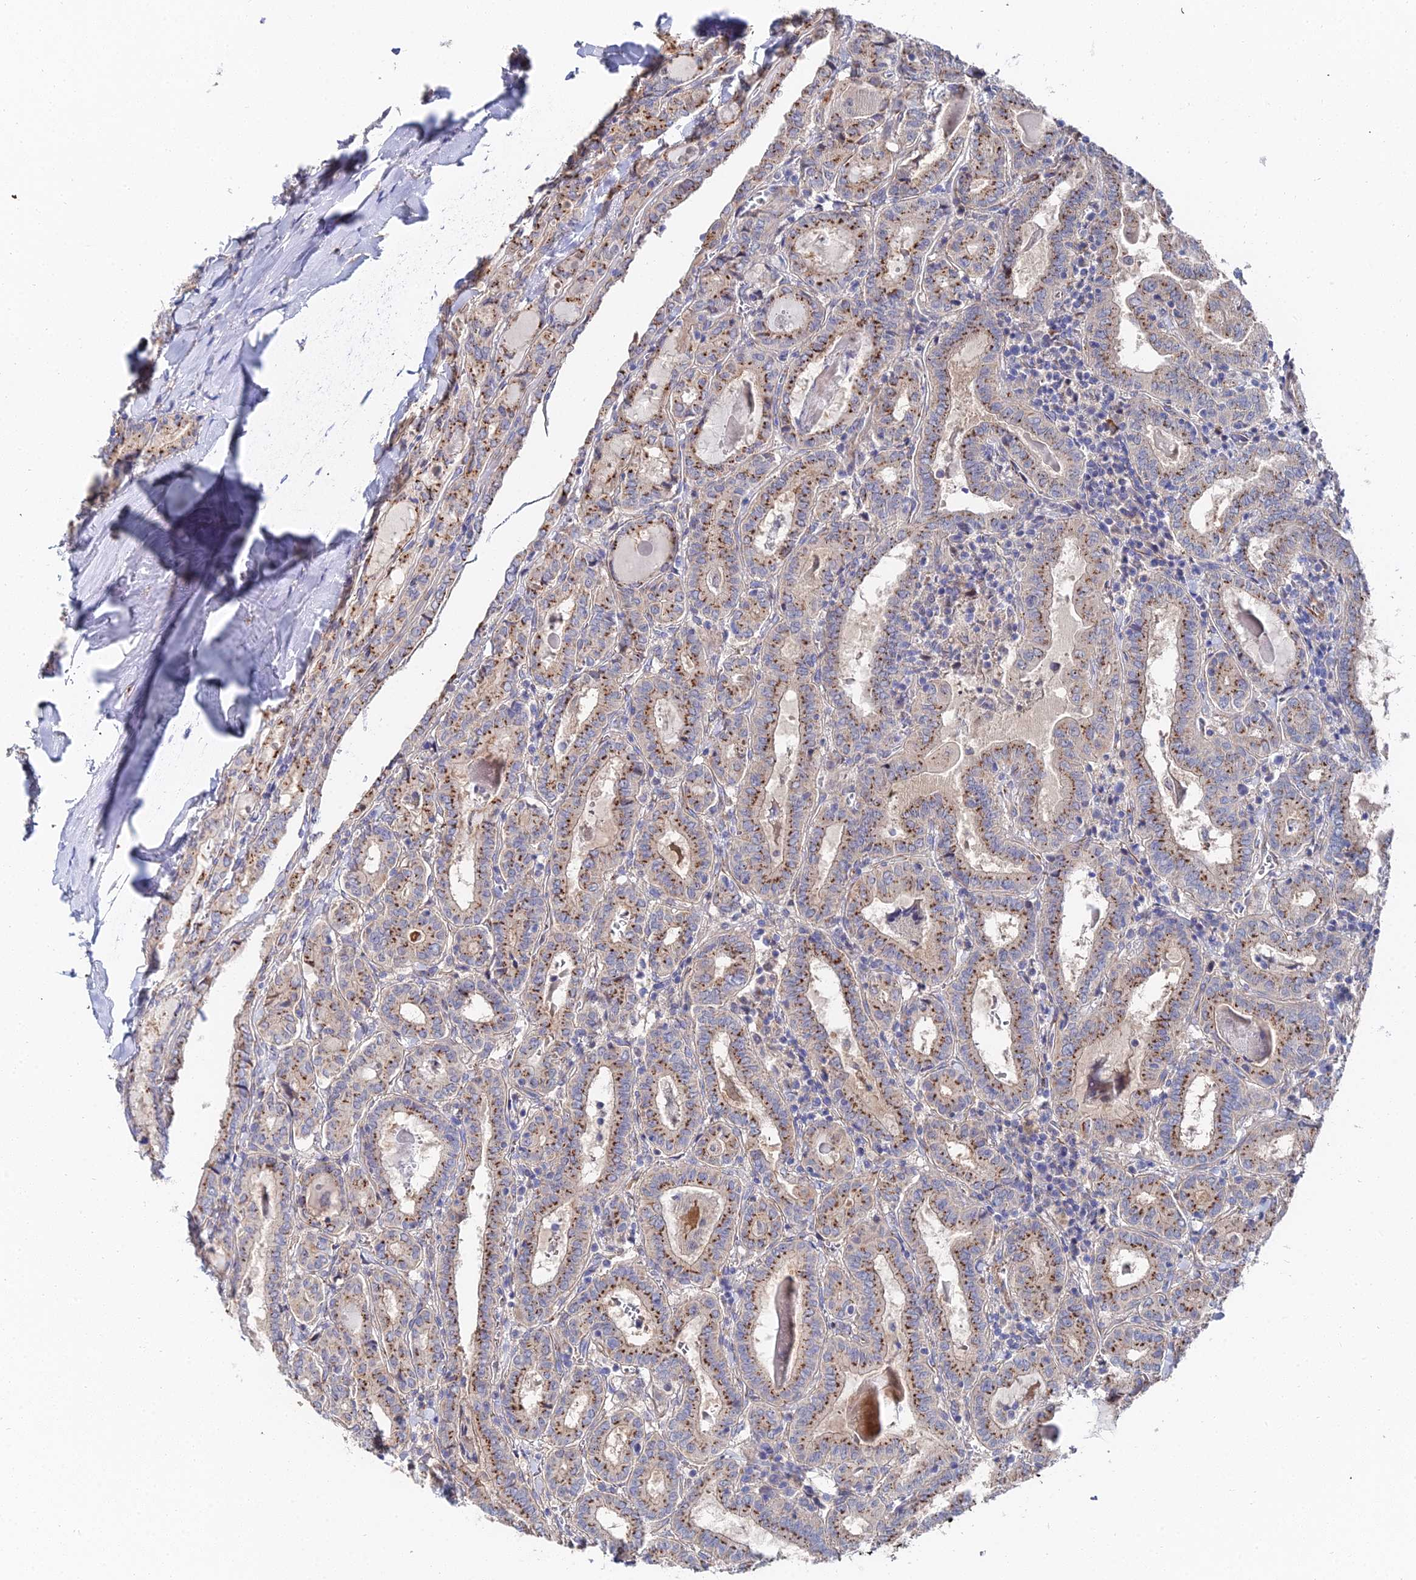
{"staining": {"intensity": "moderate", "quantity": ">75%", "location": "cytoplasmic/membranous"}, "tissue": "thyroid cancer", "cell_type": "Tumor cells", "image_type": "cancer", "snomed": [{"axis": "morphology", "description": "Papillary adenocarcinoma, NOS"}, {"axis": "topography", "description": "Thyroid gland"}], "caption": "Tumor cells display medium levels of moderate cytoplasmic/membranous positivity in about >75% of cells in human thyroid cancer.", "gene": "BORCS8", "patient": {"sex": "female", "age": 72}}